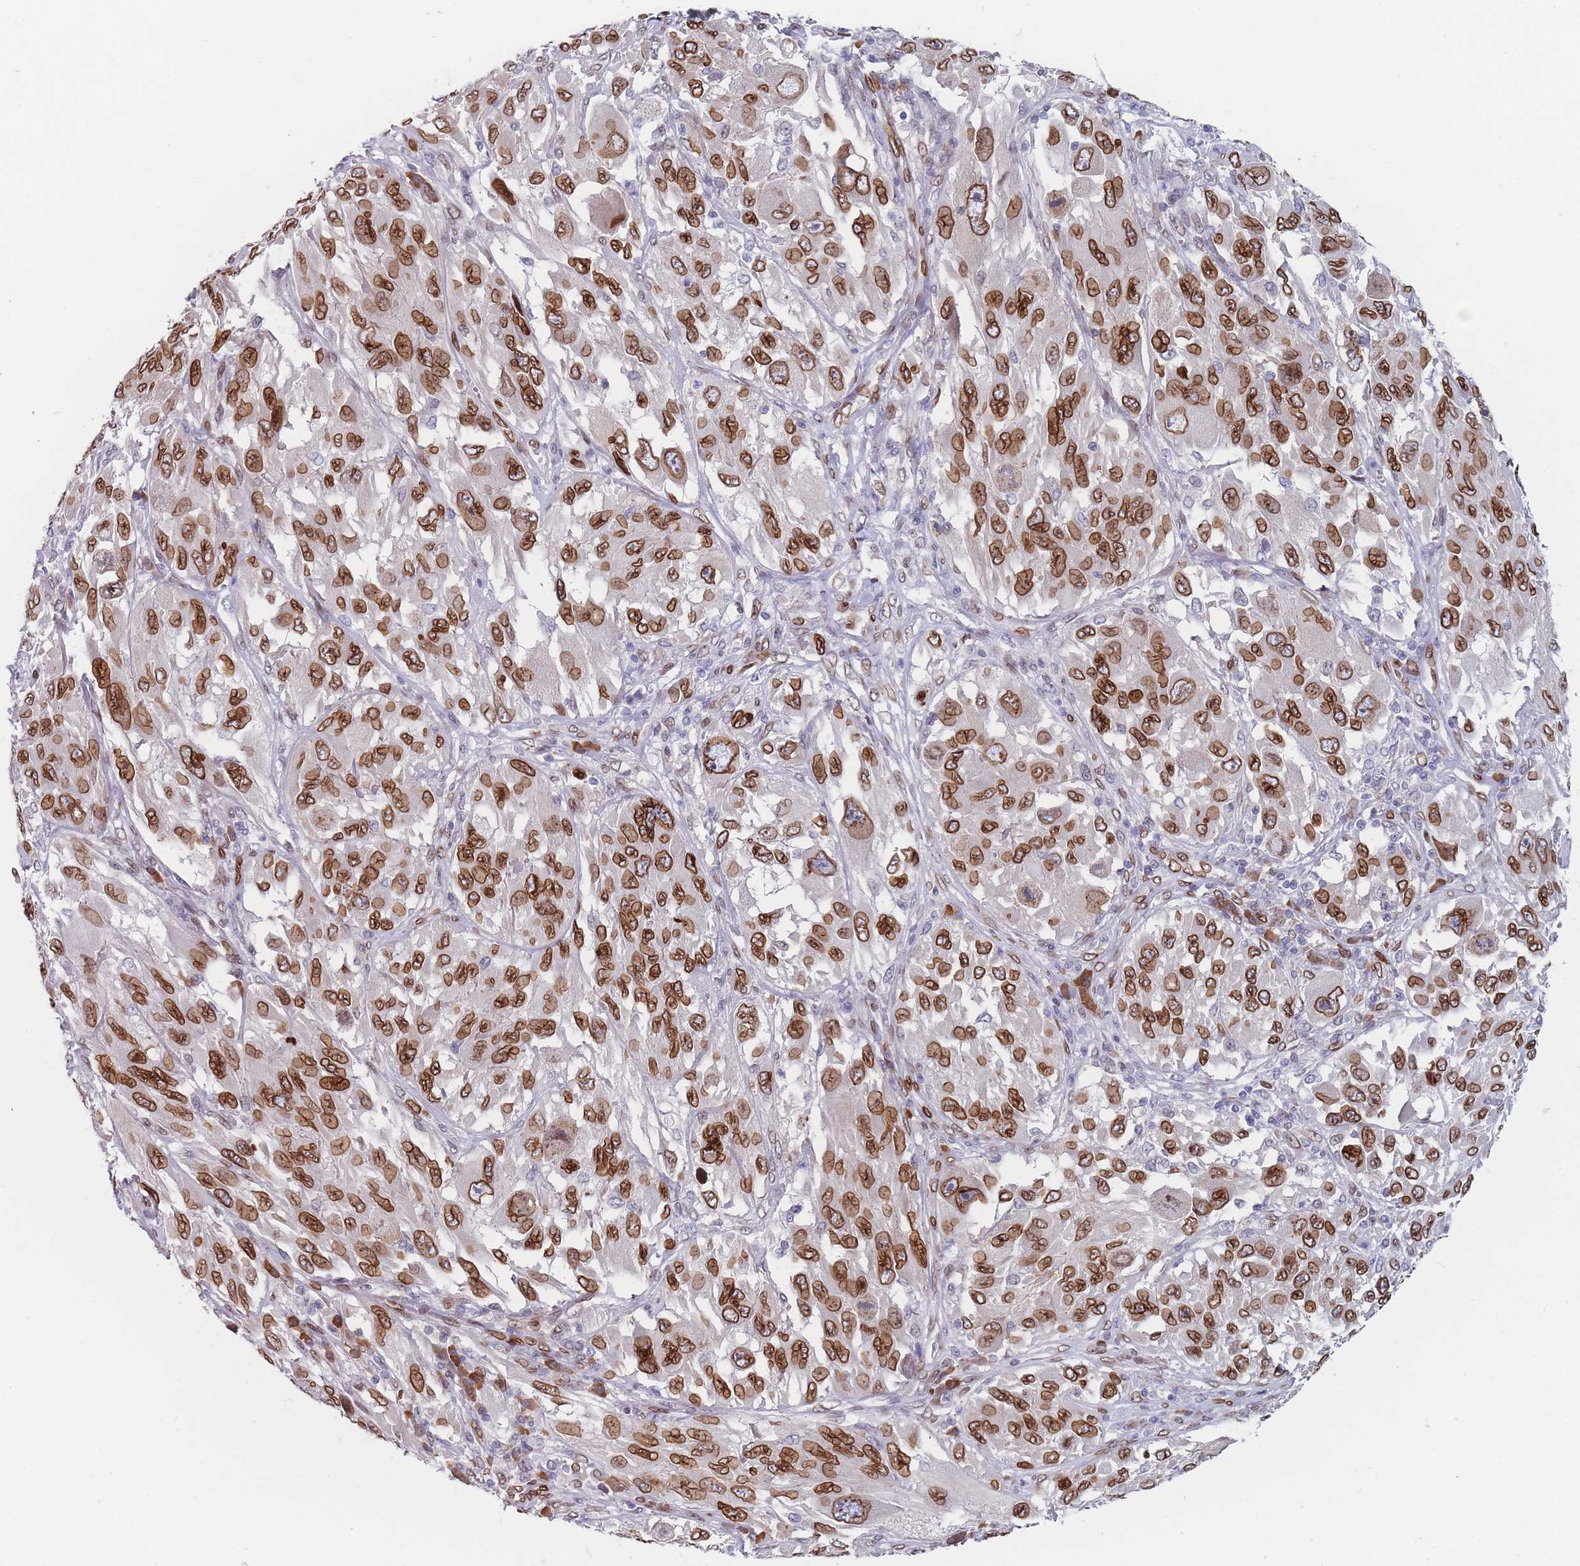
{"staining": {"intensity": "strong", "quantity": ">75%", "location": "cytoplasmic/membranous,nuclear"}, "tissue": "melanoma", "cell_type": "Tumor cells", "image_type": "cancer", "snomed": [{"axis": "morphology", "description": "Malignant melanoma, NOS"}, {"axis": "topography", "description": "Skin"}], "caption": "DAB (3,3'-diaminobenzidine) immunohistochemical staining of malignant melanoma exhibits strong cytoplasmic/membranous and nuclear protein expression in approximately >75% of tumor cells. Nuclei are stained in blue.", "gene": "ZBTB1", "patient": {"sex": "female", "age": 91}}